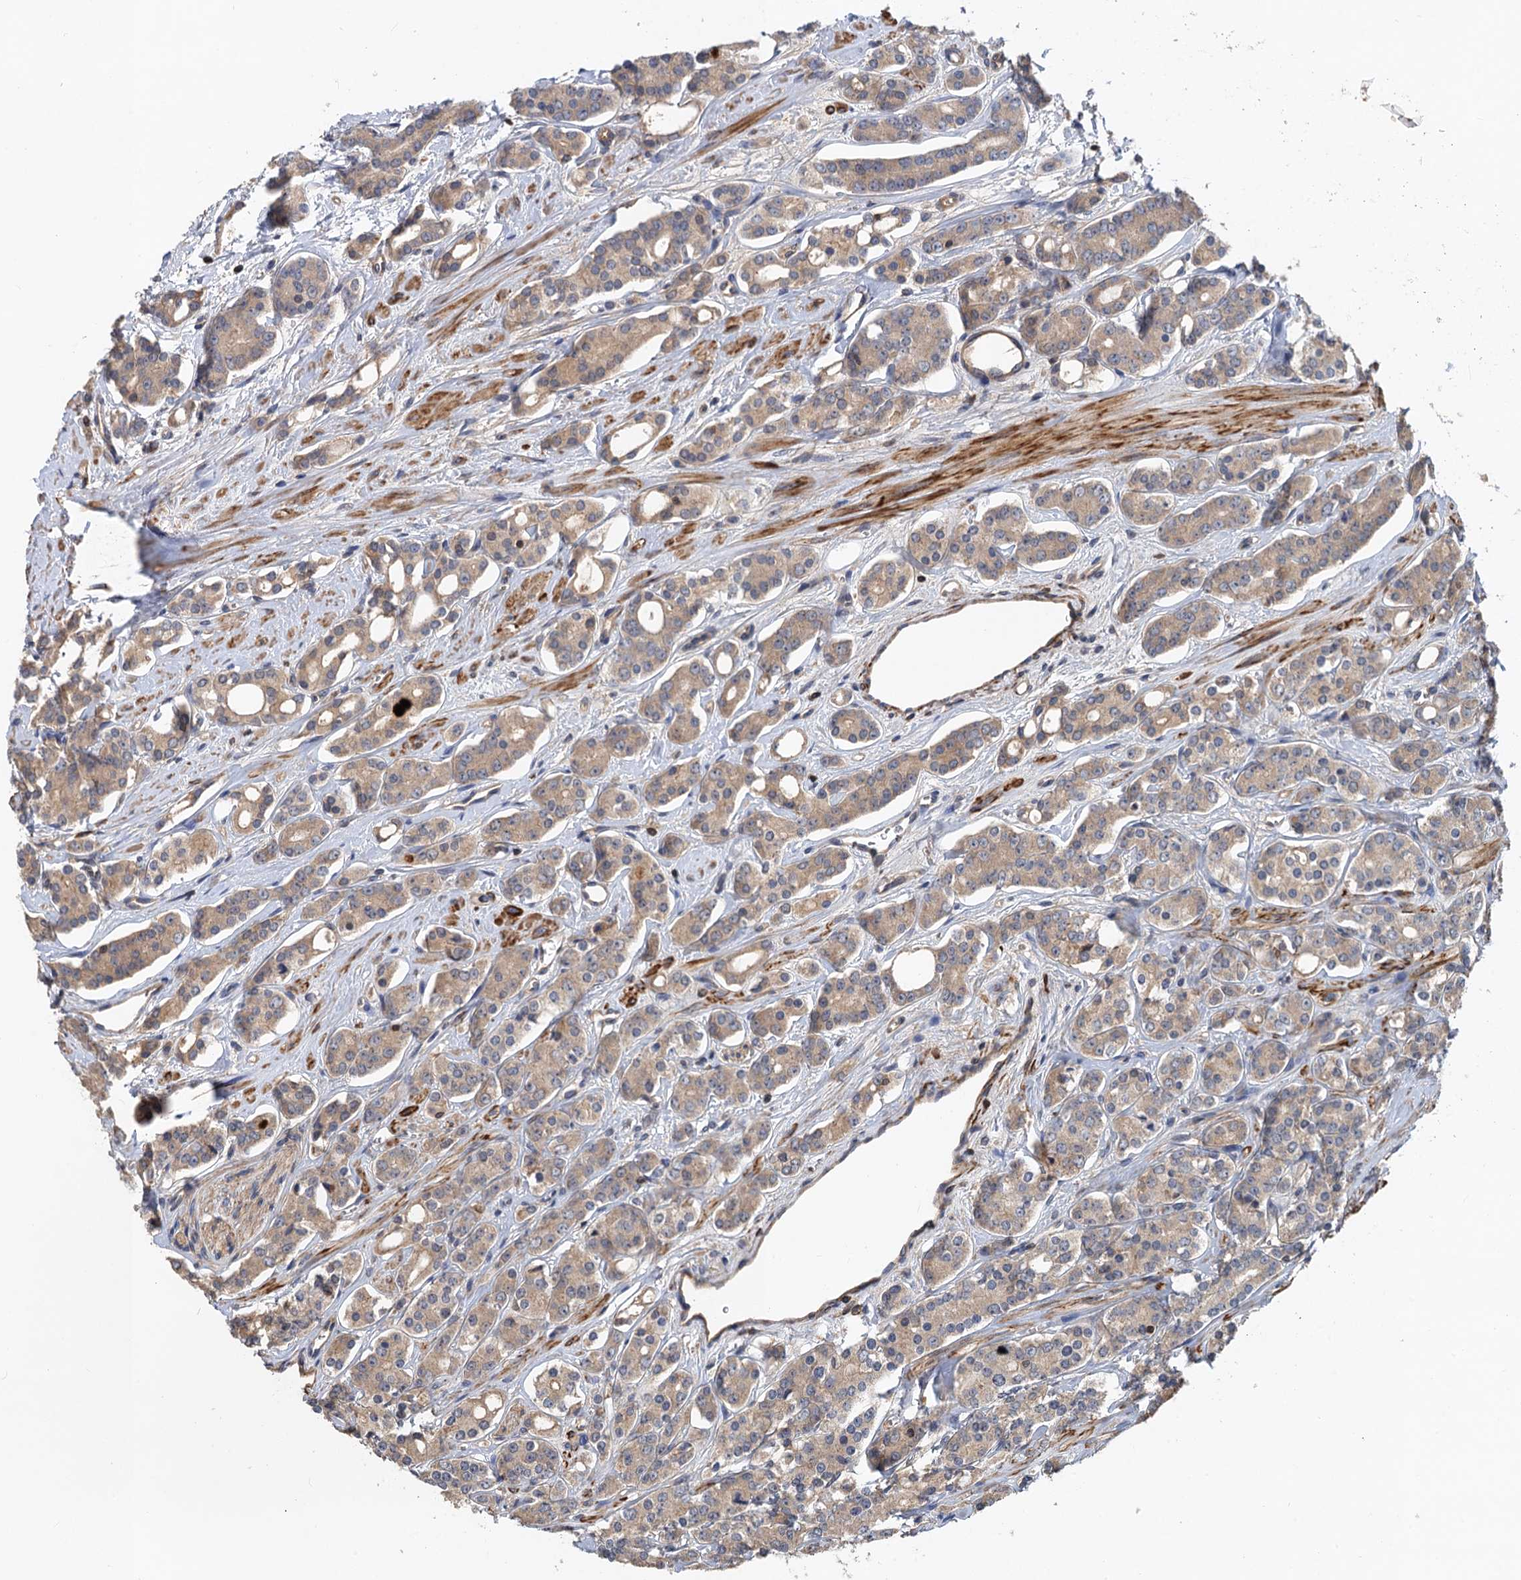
{"staining": {"intensity": "weak", "quantity": "25%-75%", "location": "cytoplasmic/membranous"}, "tissue": "prostate cancer", "cell_type": "Tumor cells", "image_type": "cancer", "snomed": [{"axis": "morphology", "description": "Adenocarcinoma, High grade"}, {"axis": "topography", "description": "Prostate"}], "caption": "Immunohistochemistry (DAB (3,3'-diaminobenzidine)) staining of human adenocarcinoma (high-grade) (prostate) displays weak cytoplasmic/membranous protein positivity in about 25%-75% of tumor cells. Nuclei are stained in blue.", "gene": "DGKA", "patient": {"sex": "male", "age": 62}}